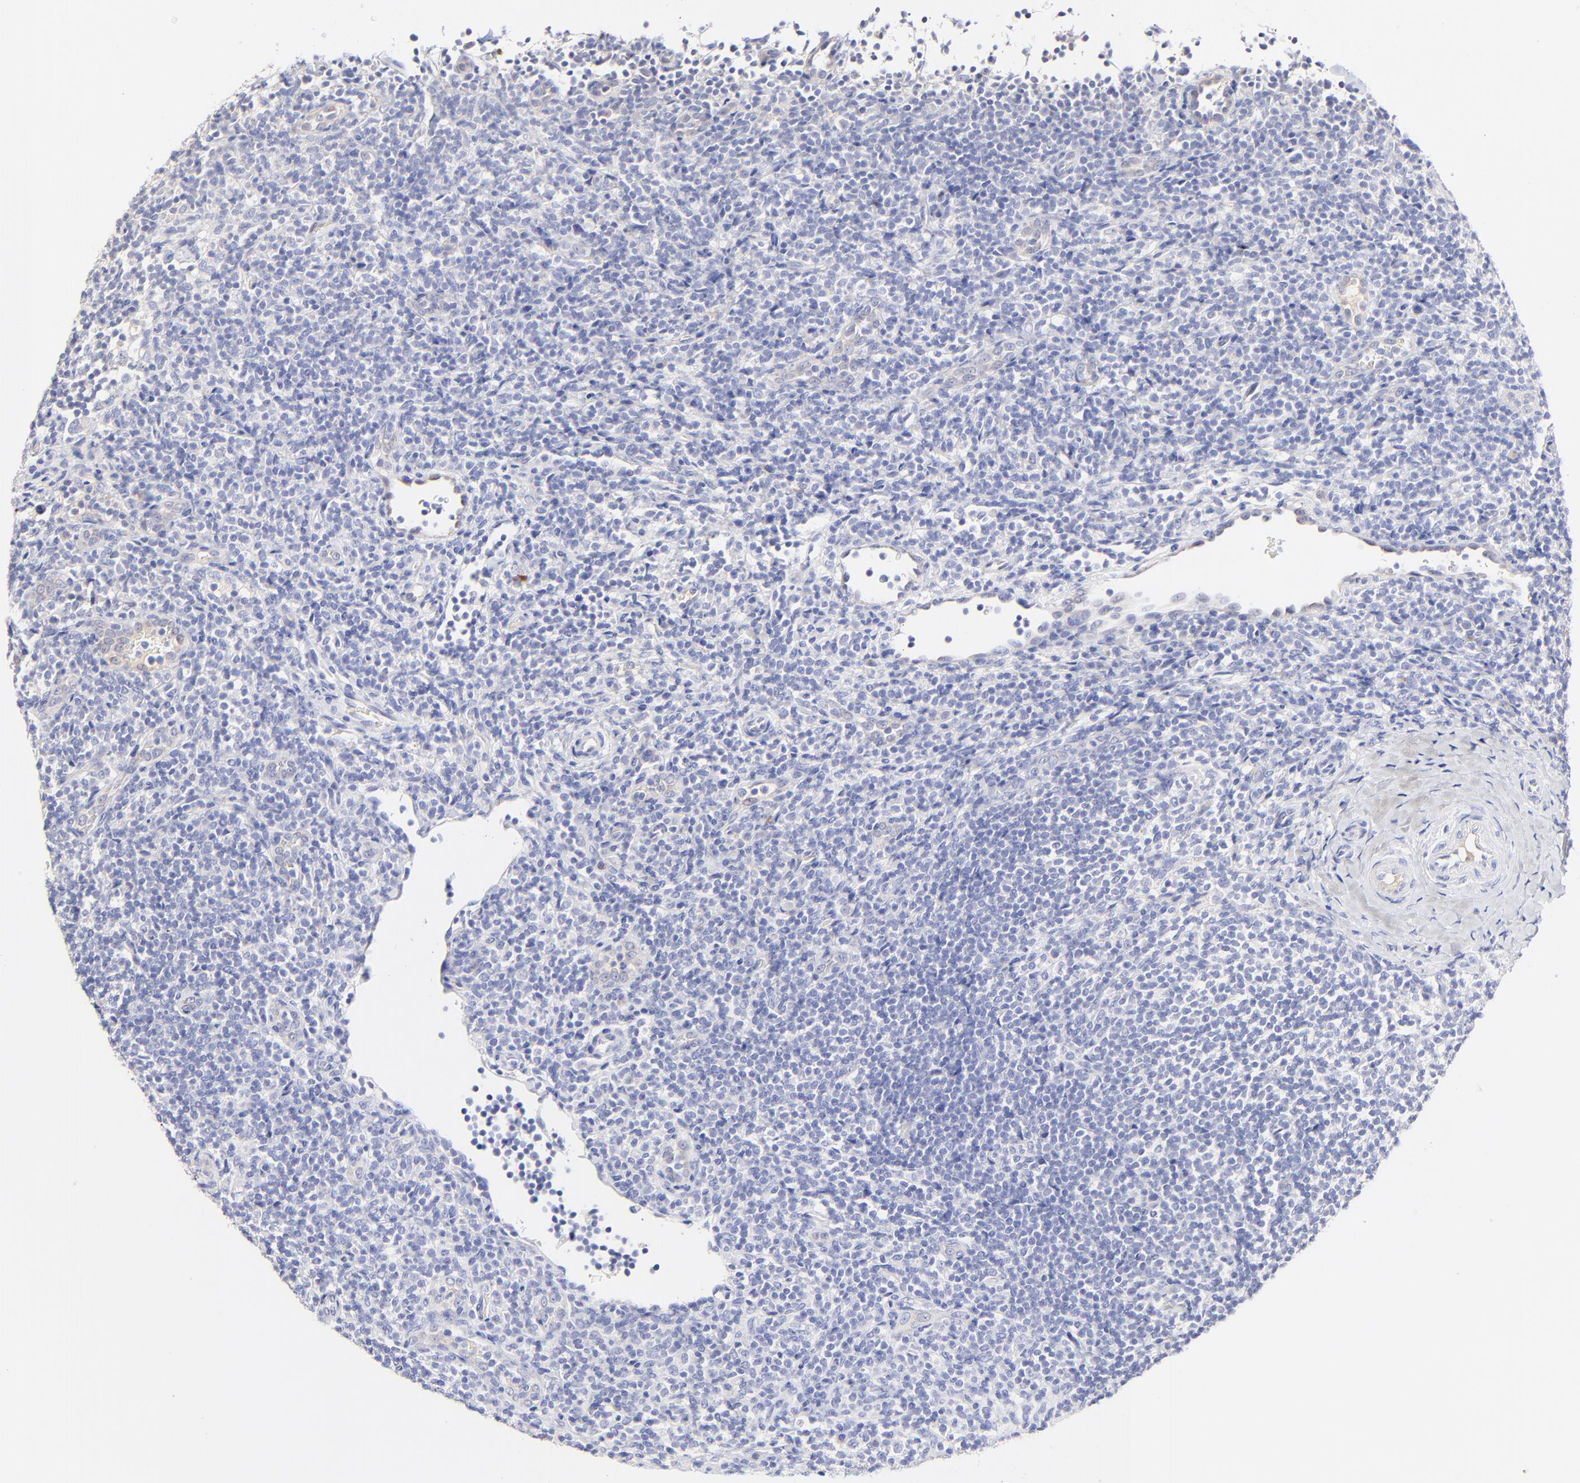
{"staining": {"intensity": "negative", "quantity": "none", "location": "none"}, "tissue": "lymphoma", "cell_type": "Tumor cells", "image_type": "cancer", "snomed": [{"axis": "morphology", "description": "Malignant lymphoma, non-Hodgkin's type, Low grade"}, {"axis": "topography", "description": "Lymph node"}], "caption": "Histopathology image shows no protein positivity in tumor cells of lymphoma tissue.", "gene": "ASB9", "patient": {"sex": "female", "age": 76}}